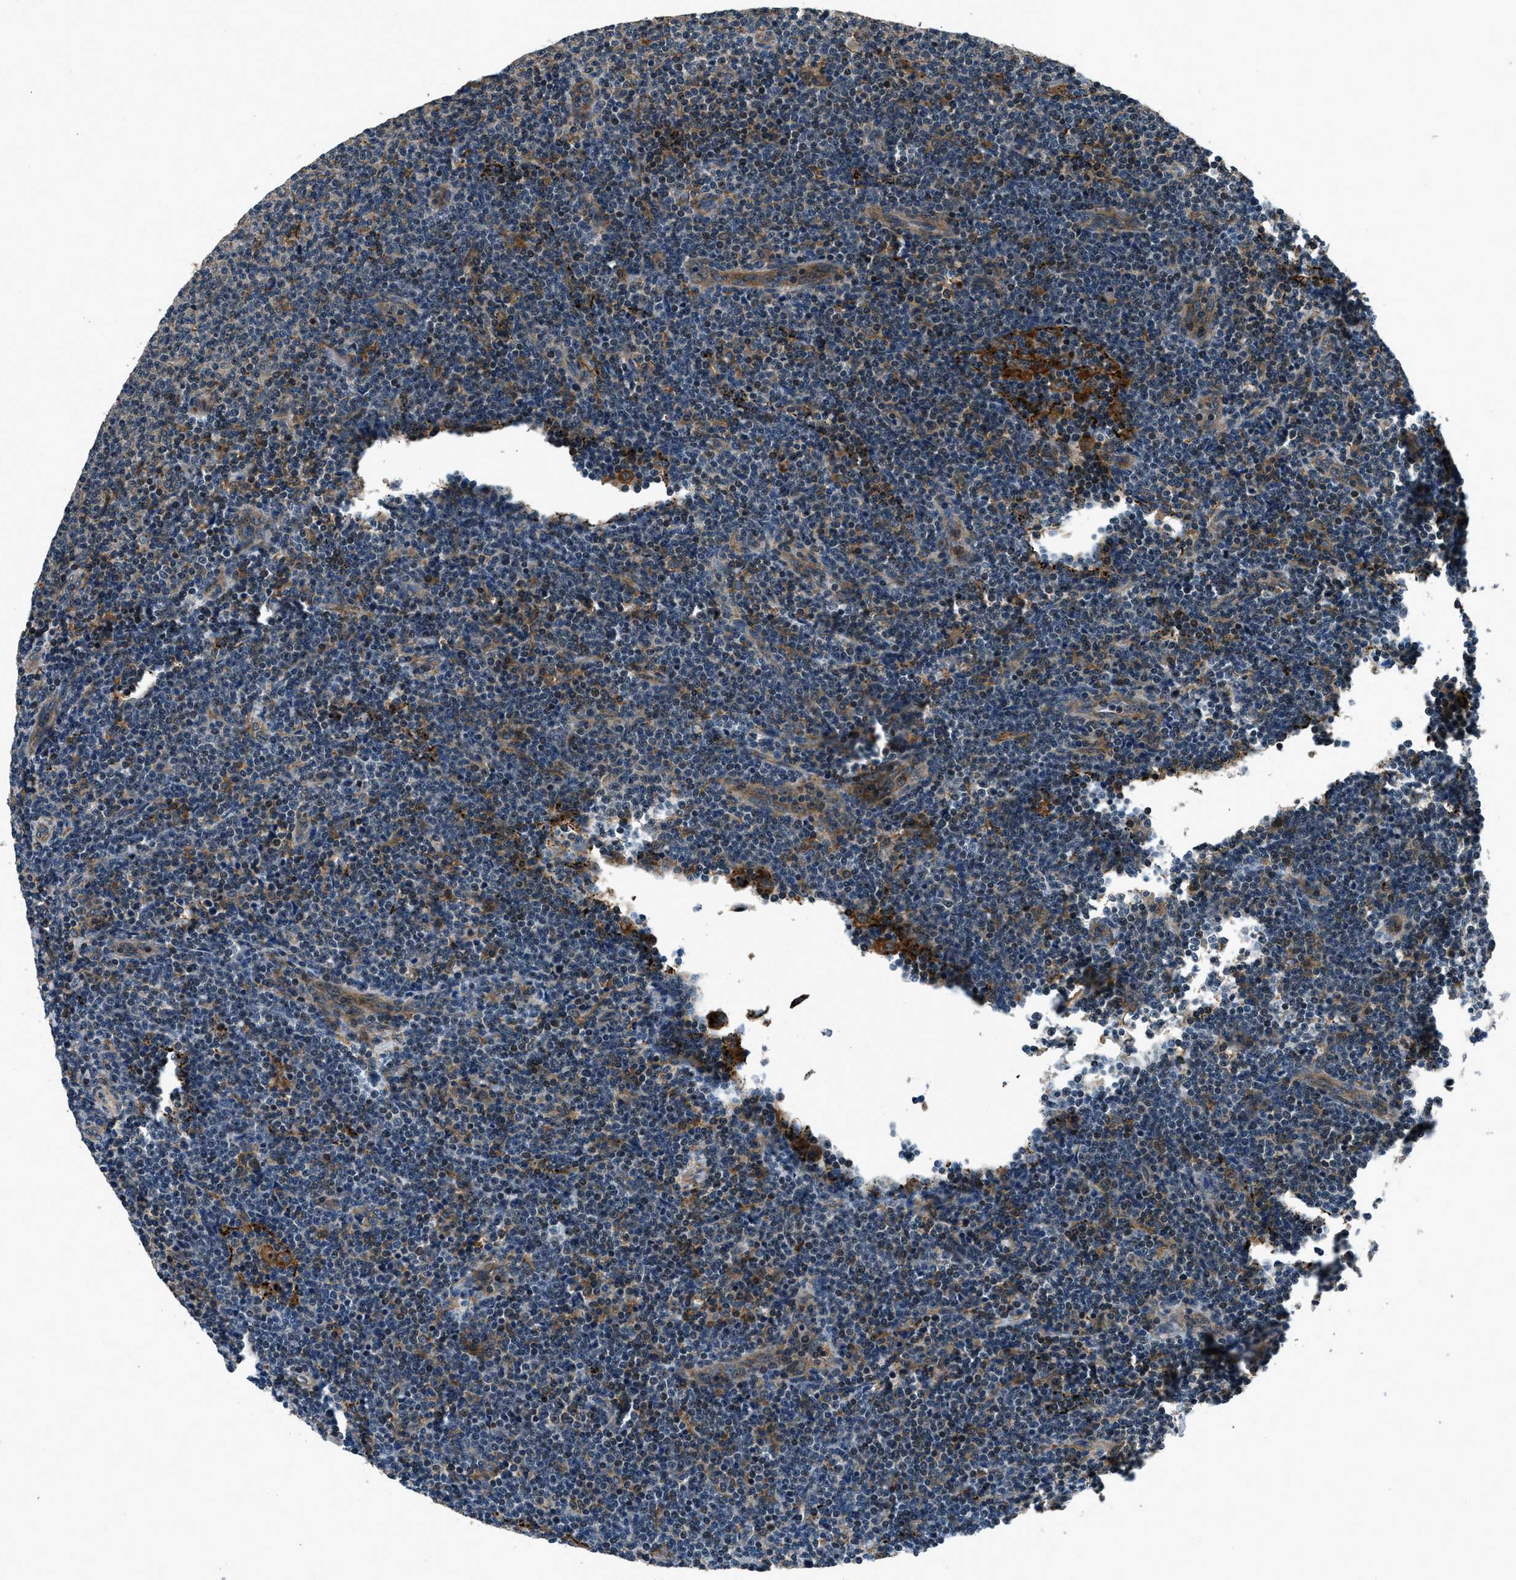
{"staining": {"intensity": "moderate", "quantity": "25%-75%", "location": "nuclear"}, "tissue": "lymphoma", "cell_type": "Tumor cells", "image_type": "cancer", "snomed": [{"axis": "morphology", "description": "Malignant lymphoma, non-Hodgkin's type, Low grade"}, {"axis": "topography", "description": "Lymph node"}], "caption": "Lymphoma was stained to show a protein in brown. There is medium levels of moderate nuclear staining in about 25%-75% of tumor cells.", "gene": "ARHGEF11", "patient": {"sex": "male", "age": 66}}